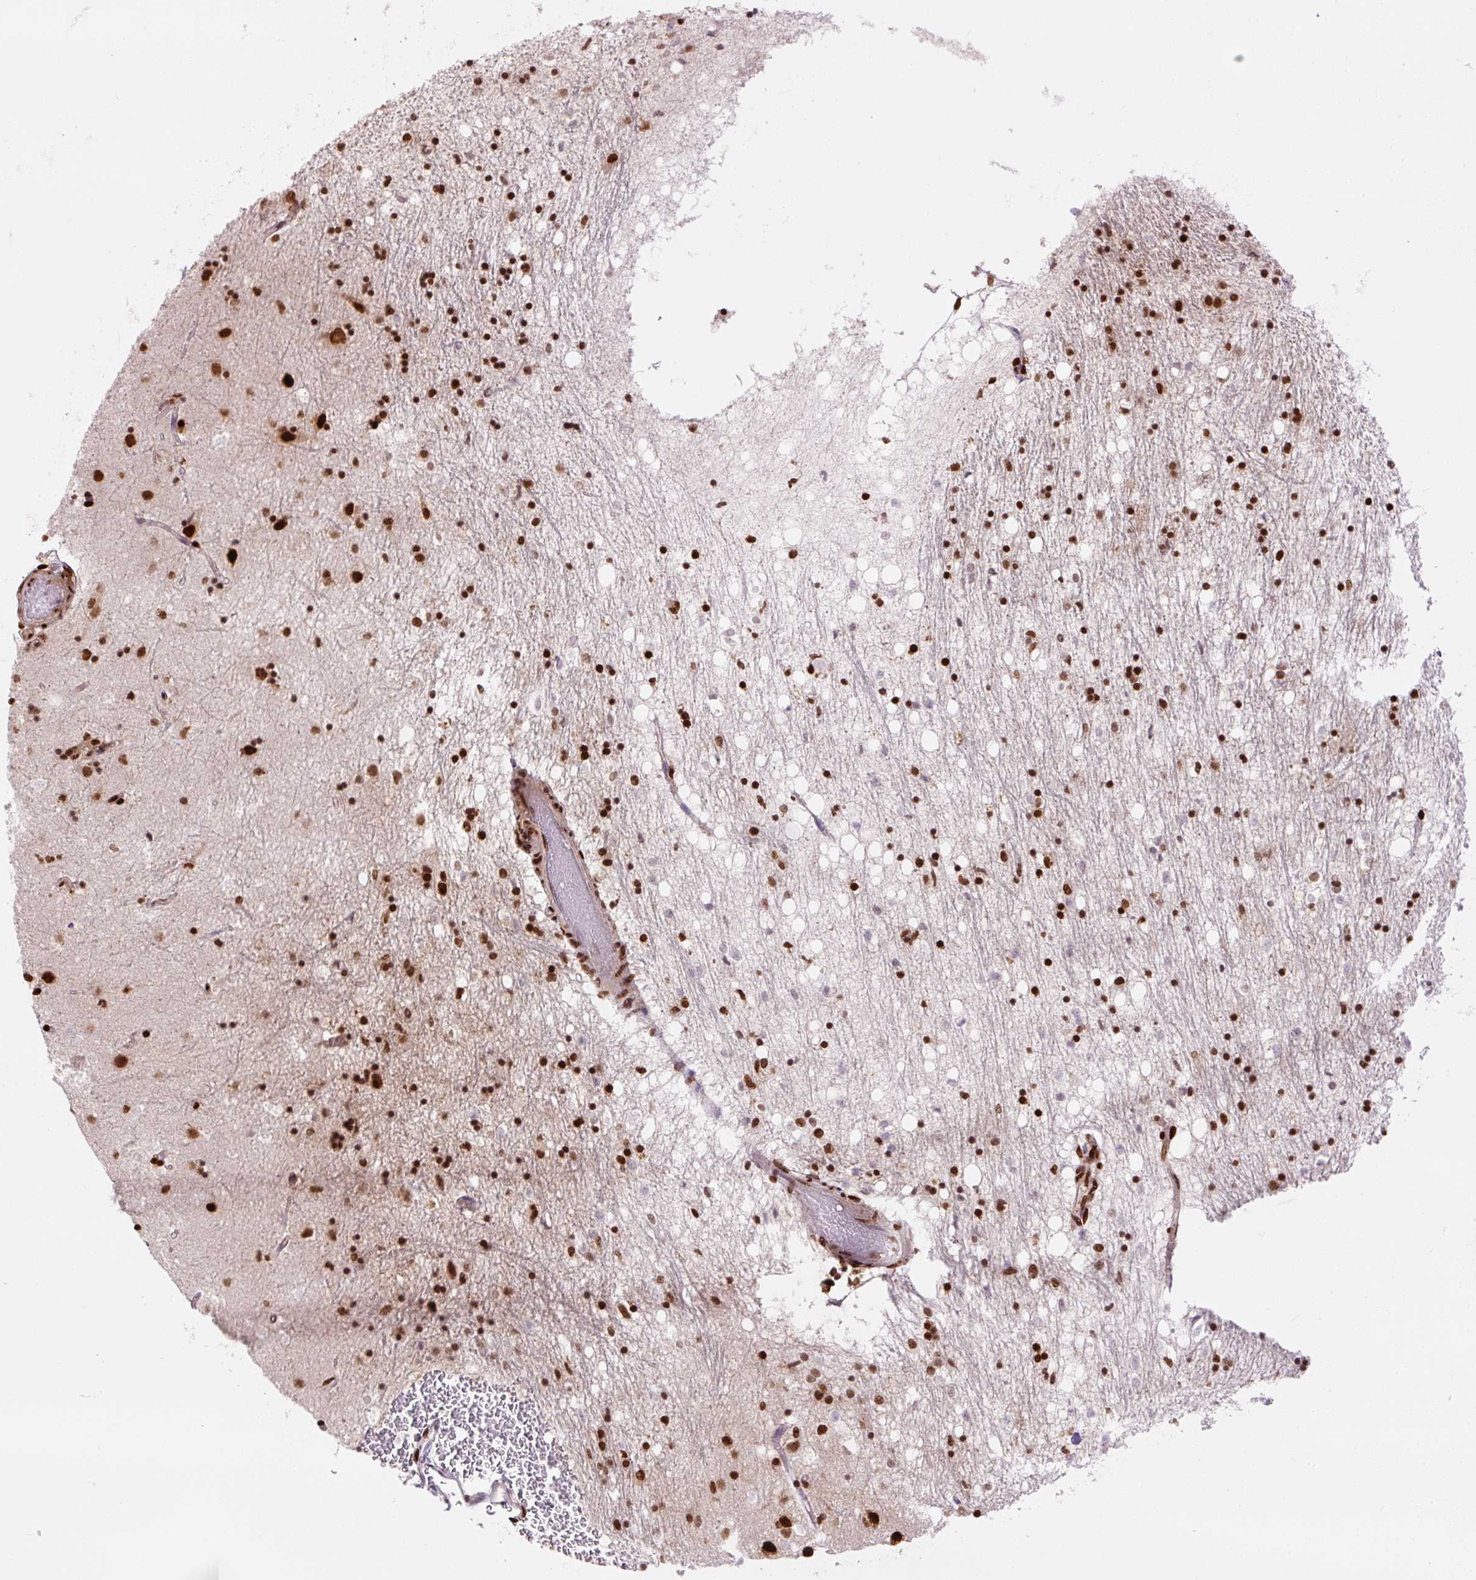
{"staining": {"intensity": "strong", "quantity": ">75%", "location": "nuclear"}, "tissue": "caudate", "cell_type": "Glial cells", "image_type": "normal", "snomed": [{"axis": "morphology", "description": "Normal tissue, NOS"}, {"axis": "topography", "description": "Lateral ventricle wall"}], "caption": "DAB (3,3'-diaminobenzidine) immunohistochemical staining of unremarkable caudate demonstrates strong nuclear protein positivity in approximately >75% of glial cells.", "gene": "FUS", "patient": {"sex": "male", "age": 58}}